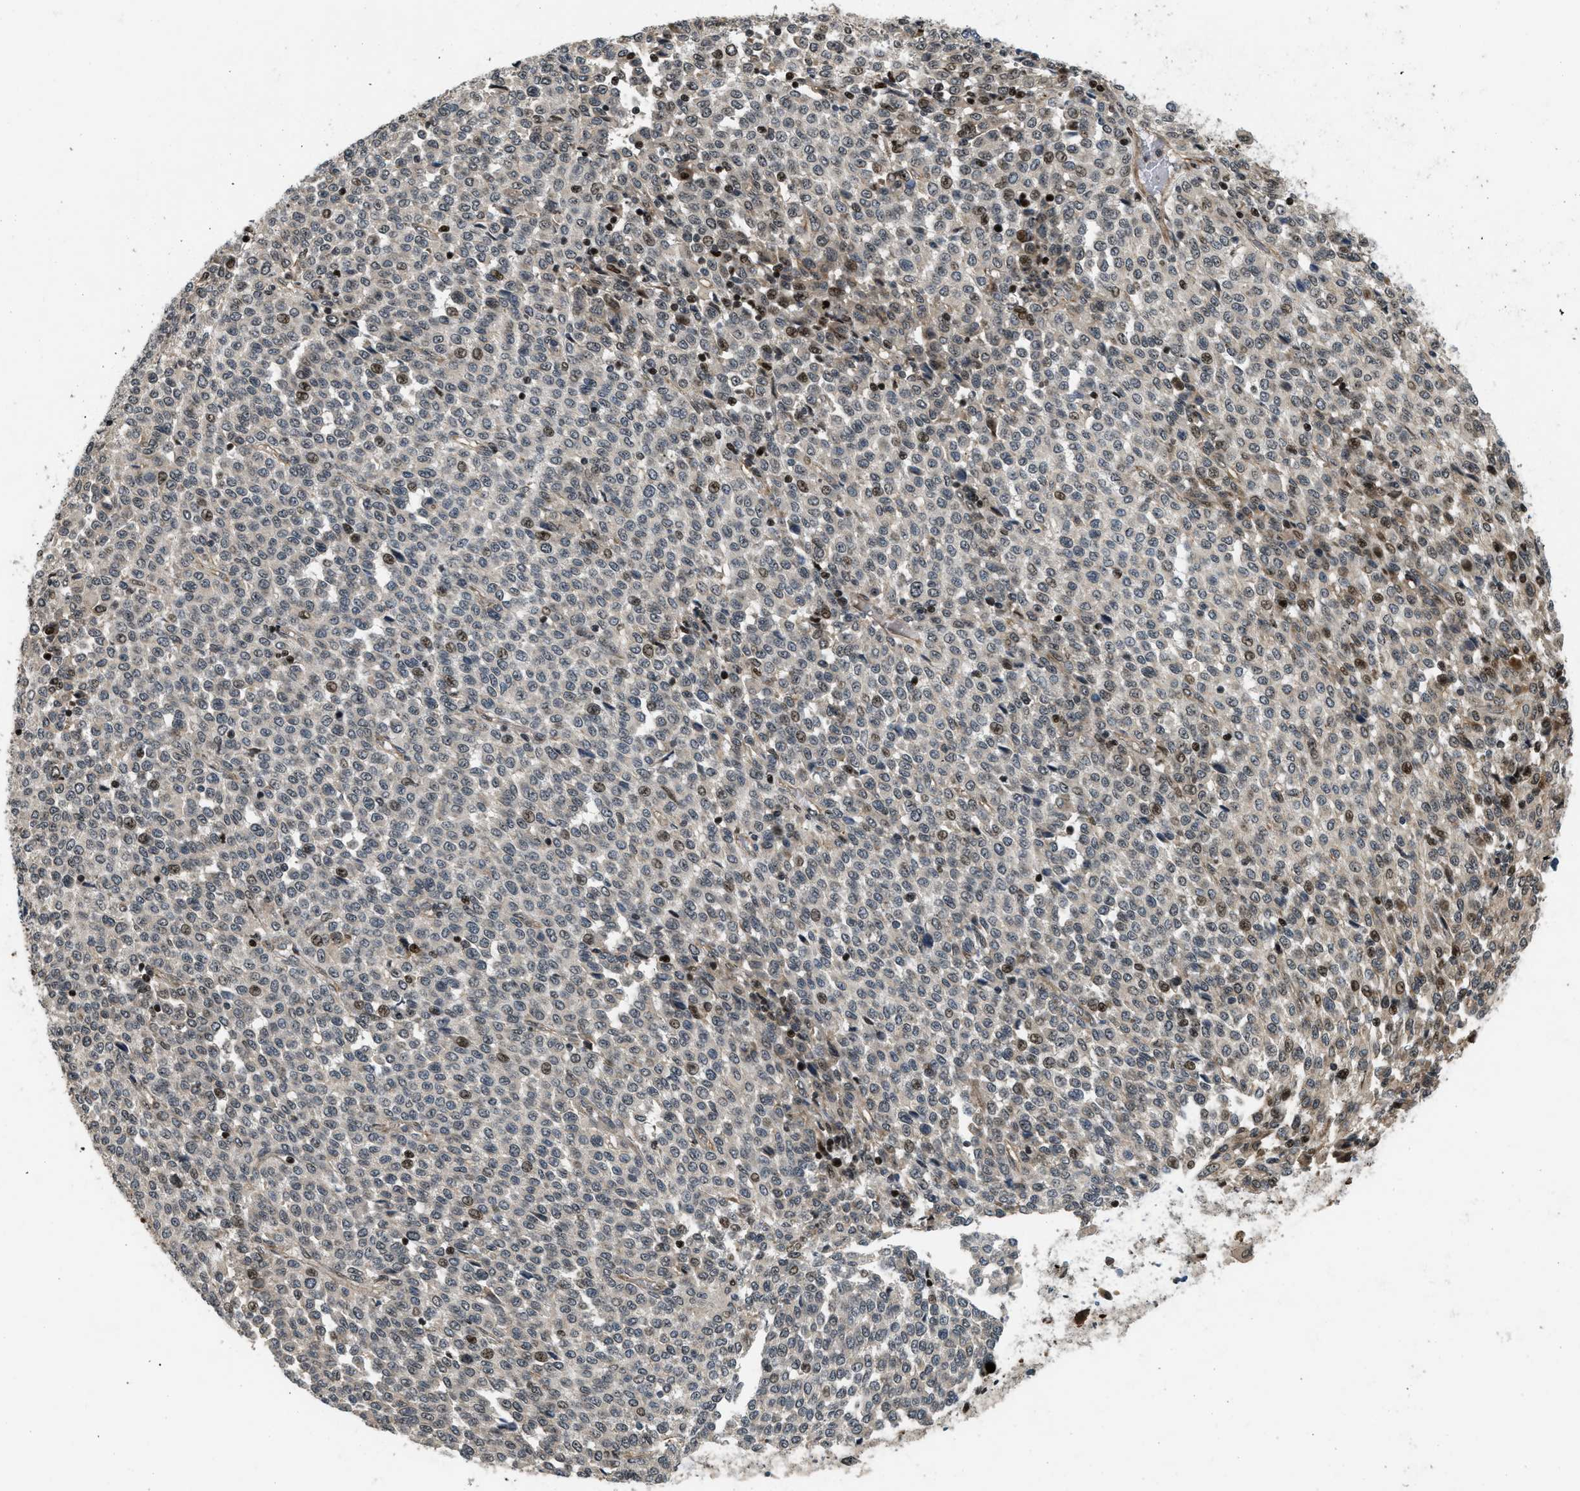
{"staining": {"intensity": "moderate", "quantity": "<25%", "location": "nuclear"}, "tissue": "melanoma", "cell_type": "Tumor cells", "image_type": "cancer", "snomed": [{"axis": "morphology", "description": "Malignant melanoma, Metastatic site"}, {"axis": "topography", "description": "Pancreas"}], "caption": "Immunohistochemical staining of human melanoma displays low levels of moderate nuclear positivity in approximately <25% of tumor cells.", "gene": "LTA4H", "patient": {"sex": "female", "age": 30}}